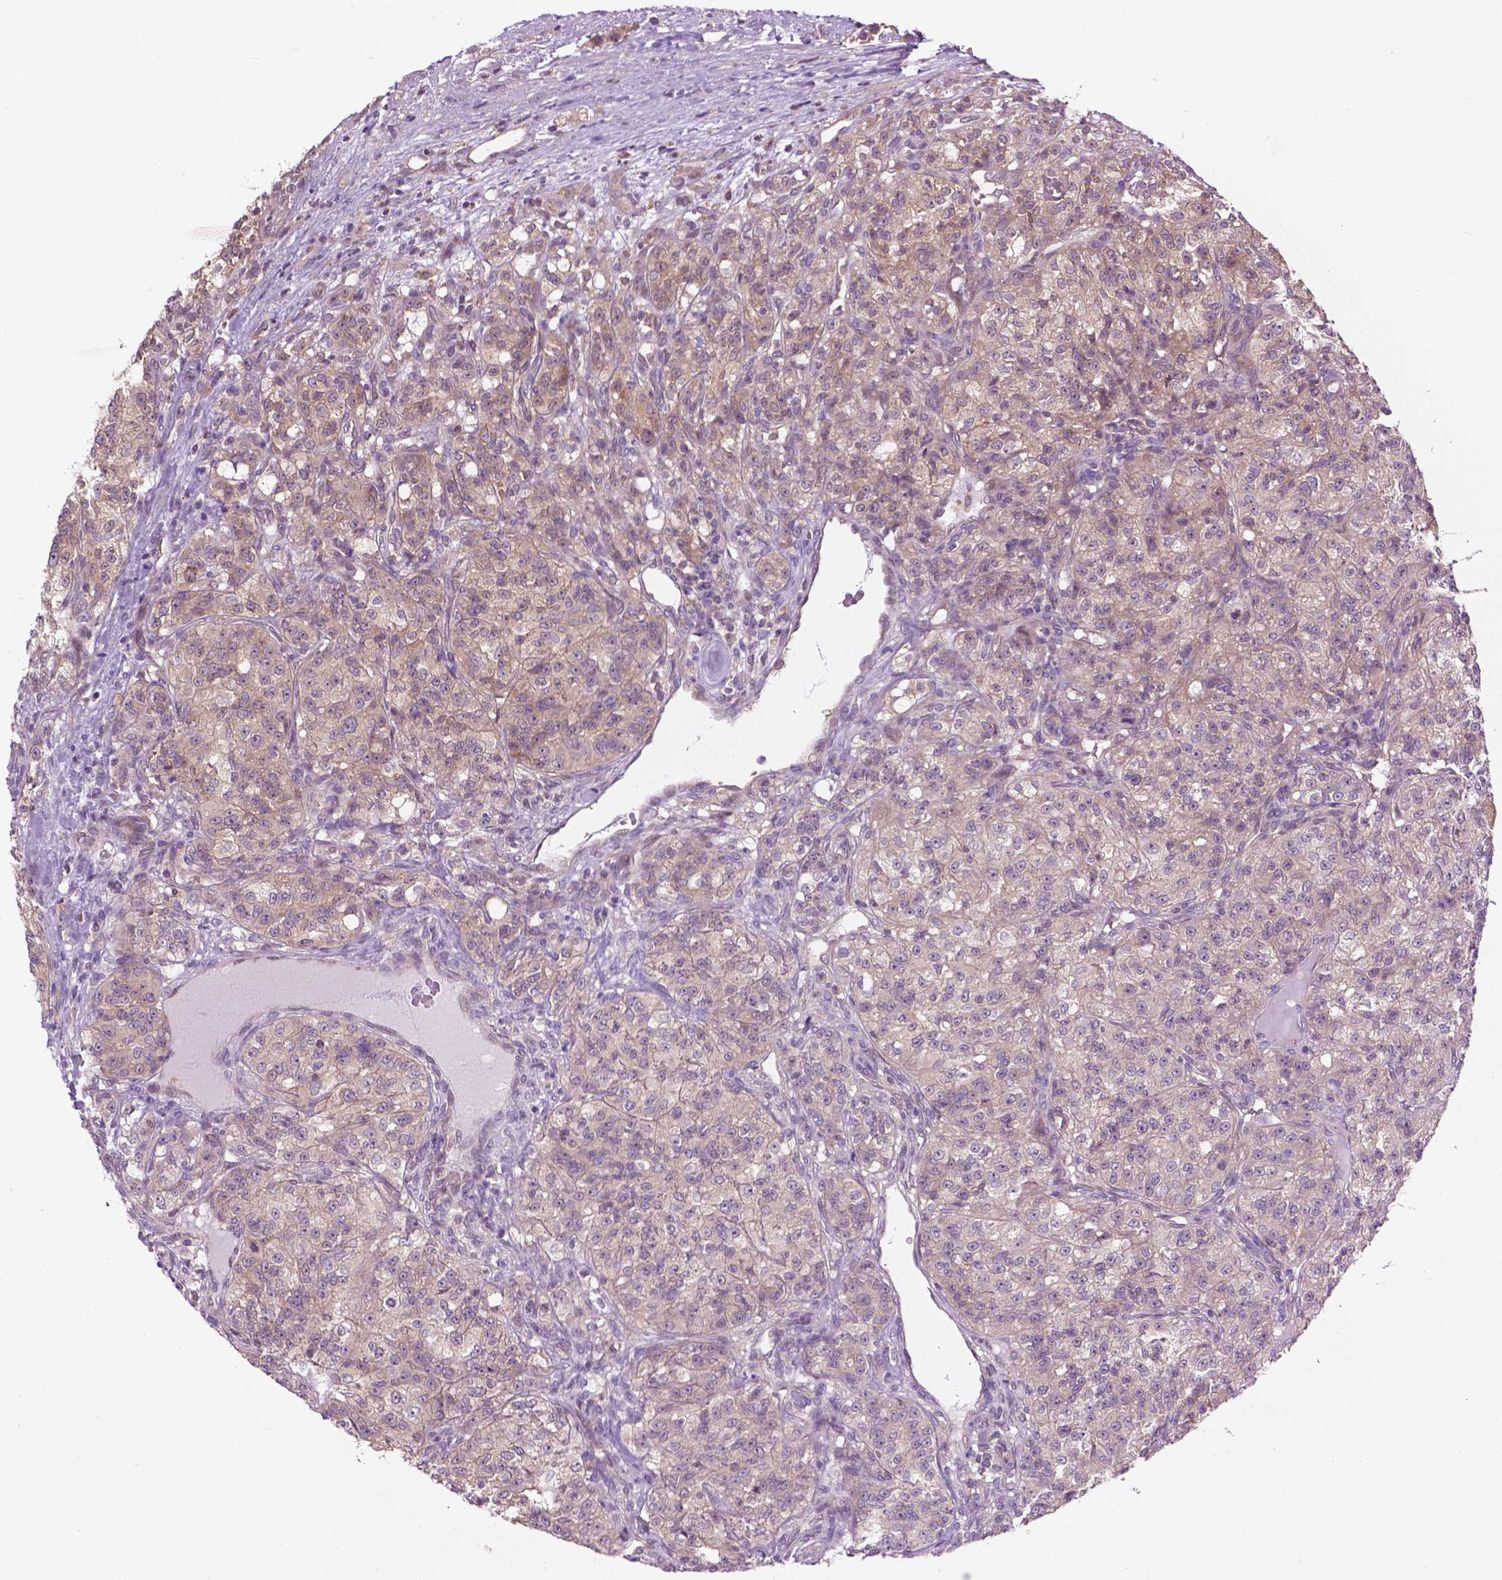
{"staining": {"intensity": "weak", "quantity": "<25%", "location": "cytoplasmic/membranous"}, "tissue": "renal cancer", "cell_type": "Tumor cells", "image_type": "cancer", "snomed": [{"axis": "morphology", "description": "Adenocarcinoma, NOS"}, {"axis": "topography", "description": "Kidney"}], "caption": "This is an IHC micrograph of renal cancer. There is no expression in tumor cells.", "gene": "MZT1", "patient": {"sex": "female", "age": 63}}